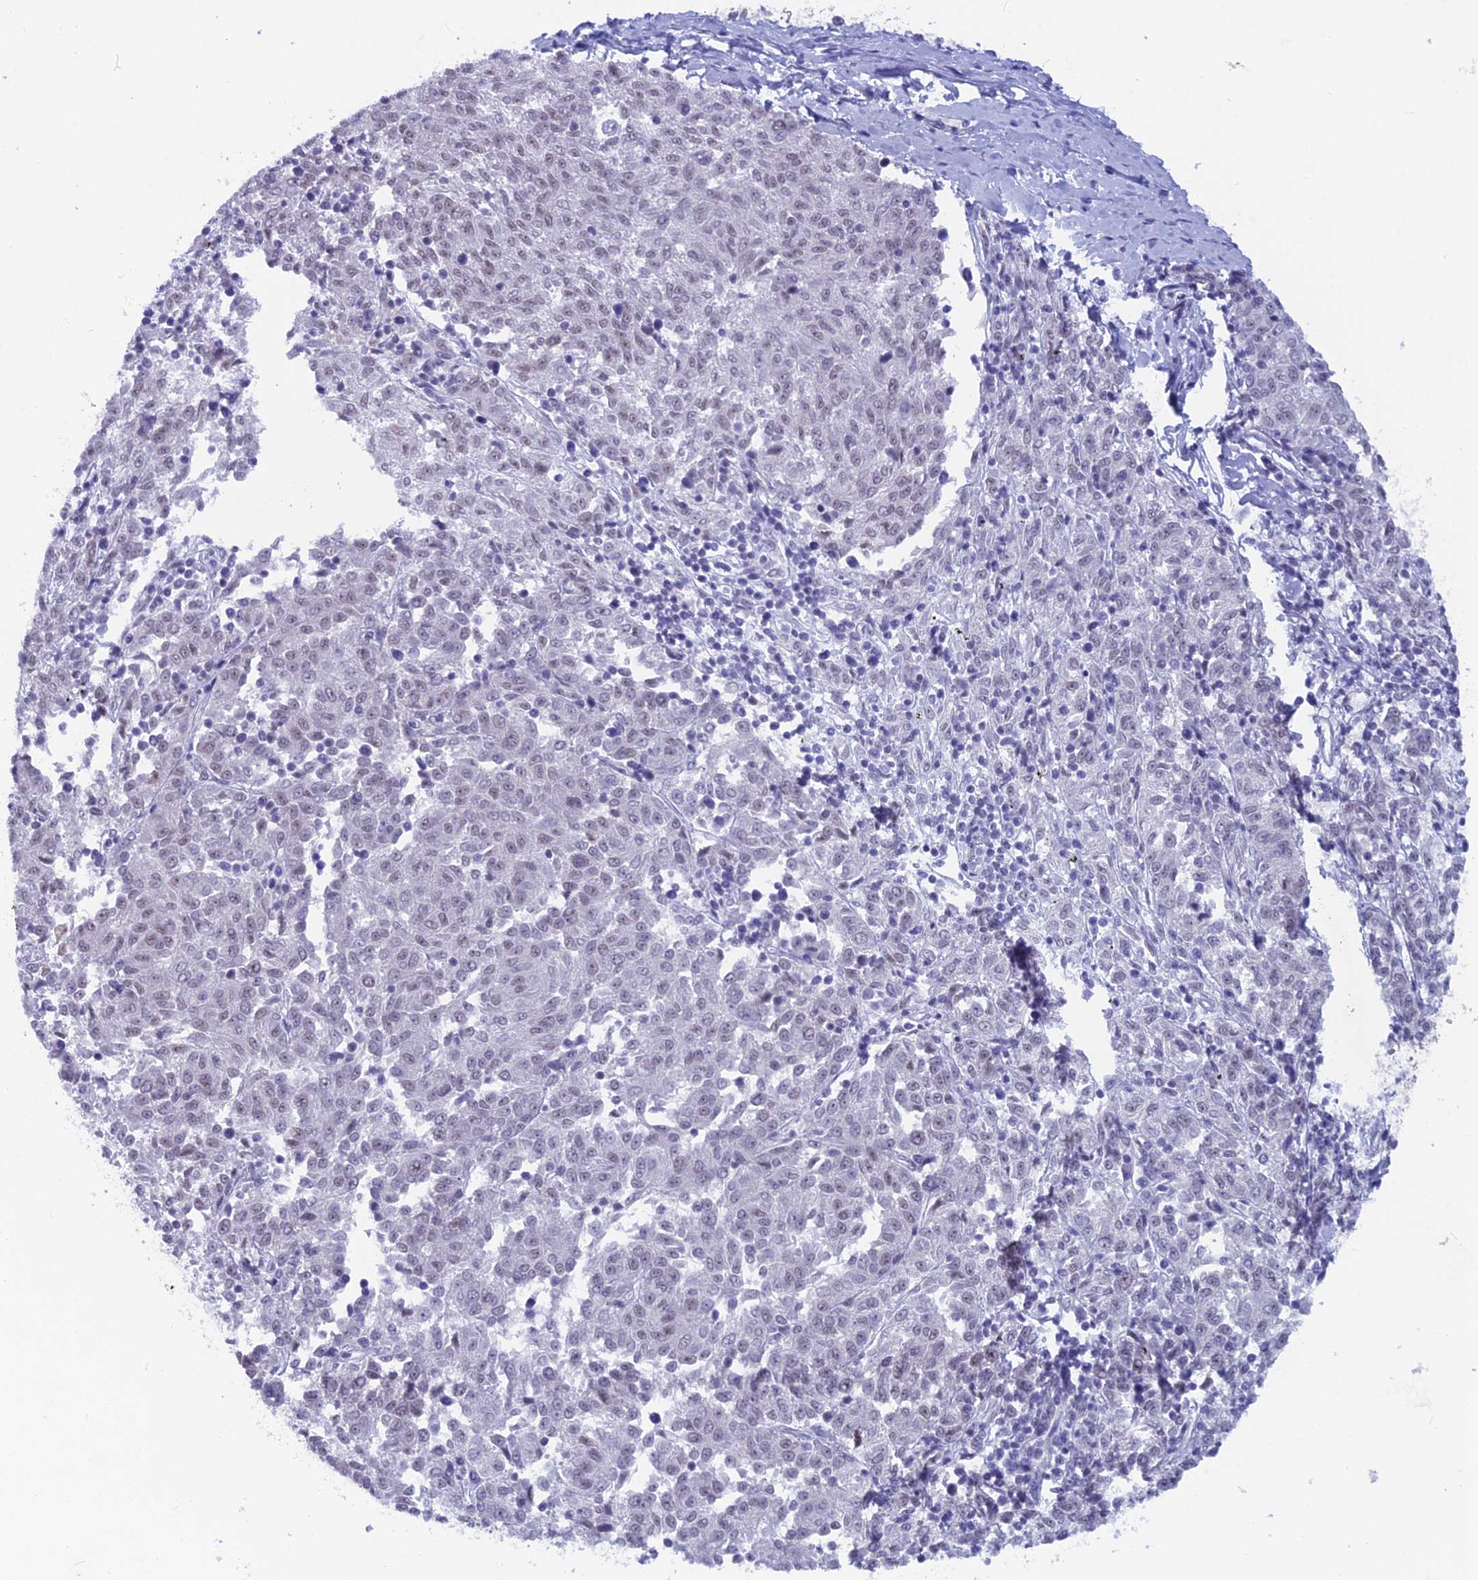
{"staining": {"intensity": "weak", "quantity": "<25%", "location": "nuclear"}, "tissue": "melanoma", "cell_type": "Tumor cells", "image_type": "cancer", "snomed": [{"axis": "morphology", "description": "Malignant melanoma, NOS"}, {"axis": "topography", "description": "Skin"}], "caption": "IHC of human malignant melanoma shows no positivity in tumor cells.", "gene": "SRSF5", "patient": {"sex": "female", "age": 72}}